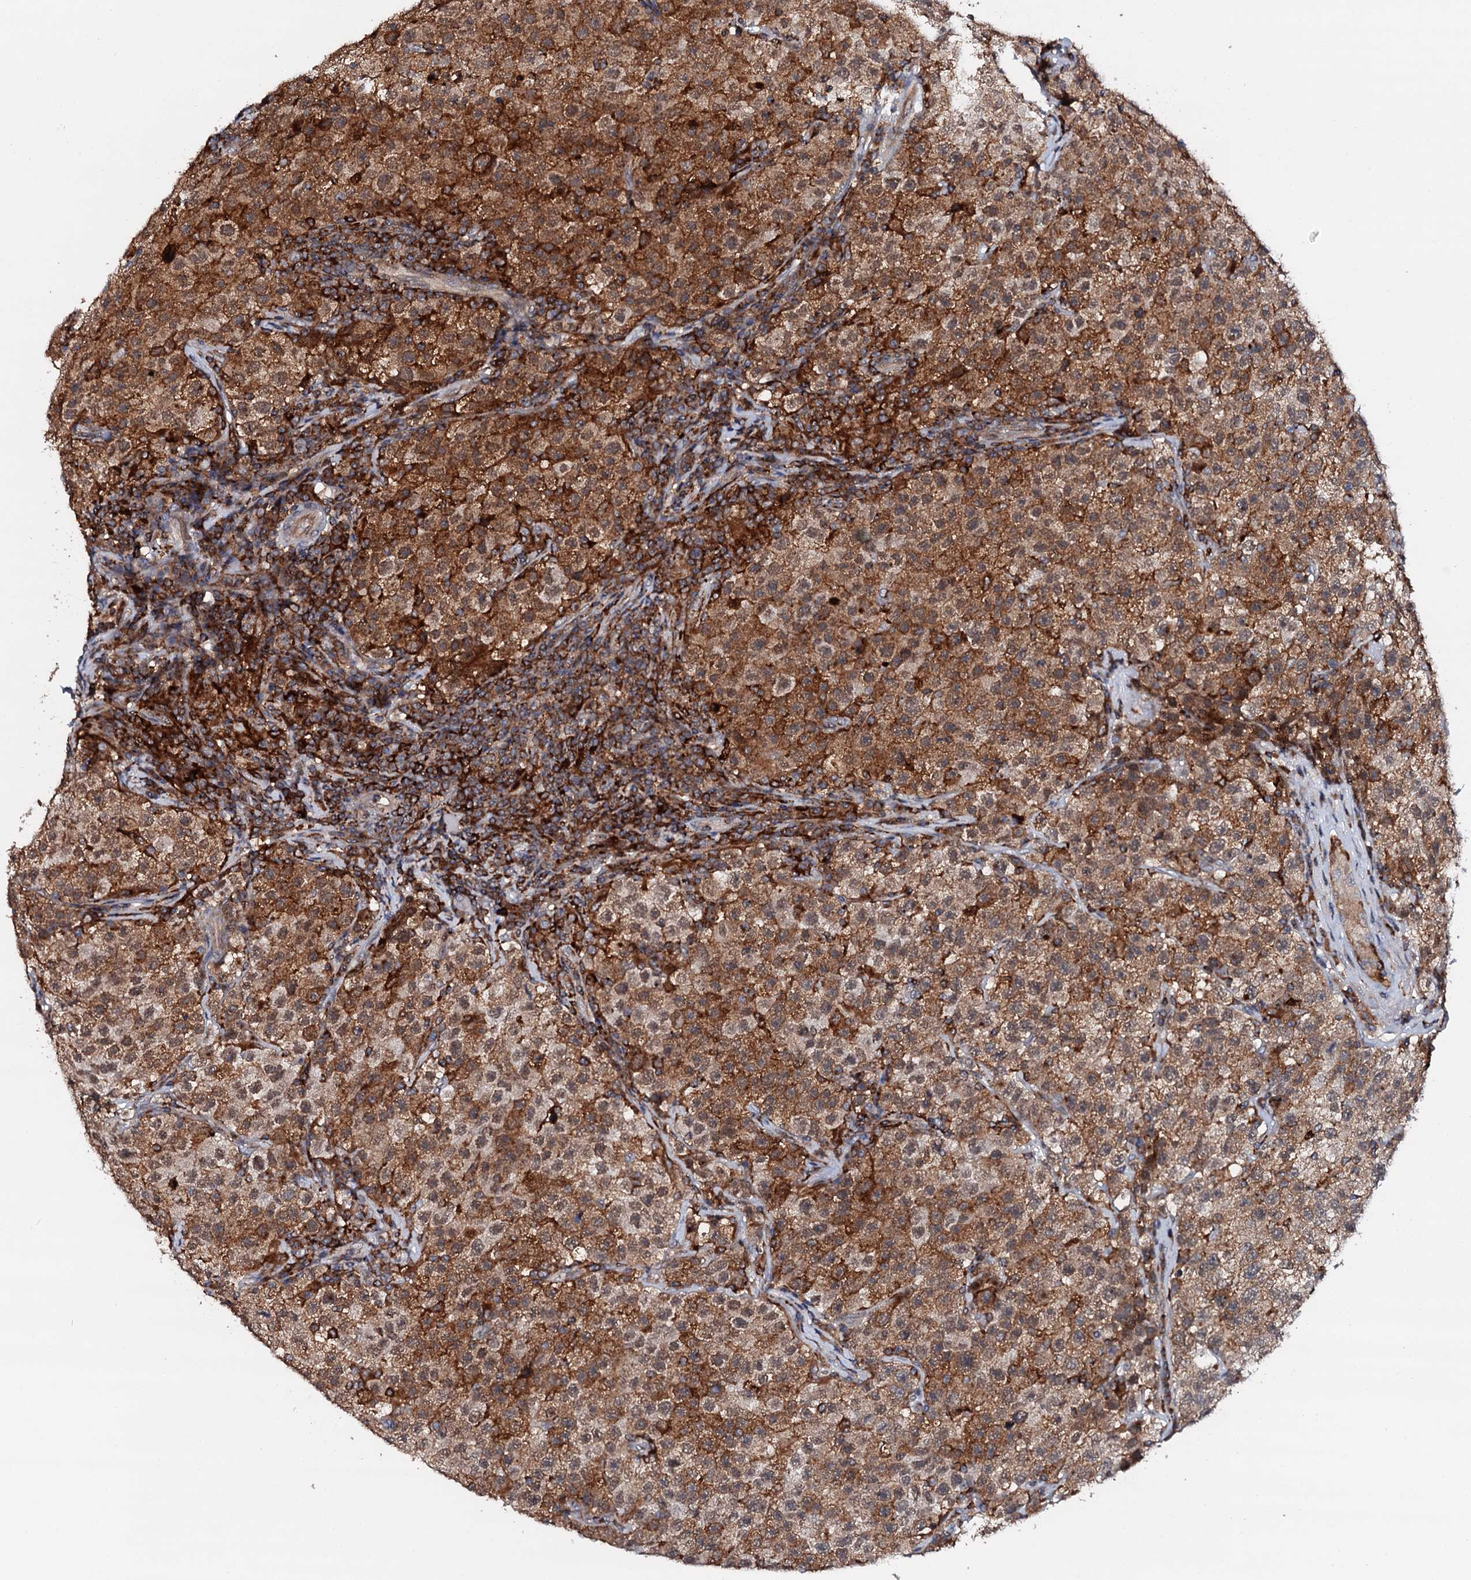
{"staining": {"intensity": "strong", "quantity": "25%-75%", "location": "cytoplasmic/membranous"}, "tissue": "testis cancer", "cell_type": "Tumor cells", "image_type": "cancer", "snomed": [{"axis": "morphology", "description": "Seminoma, NOS"}, {"axis": "topography", "description": "Testis"}], "caption": "Brown immunohistochemical staining in testis seminoma shows strong cytoplasmic/membranous expression in approximately 25%-75% of tumor cells. The staining was performed using DAB to visualize the protein expression in brown, while the nuclei were stained in blue with hematoxylin (Magnification: 20x).", "gene": "VAMP8", "patient": {"sex": "male", "age": 22}}